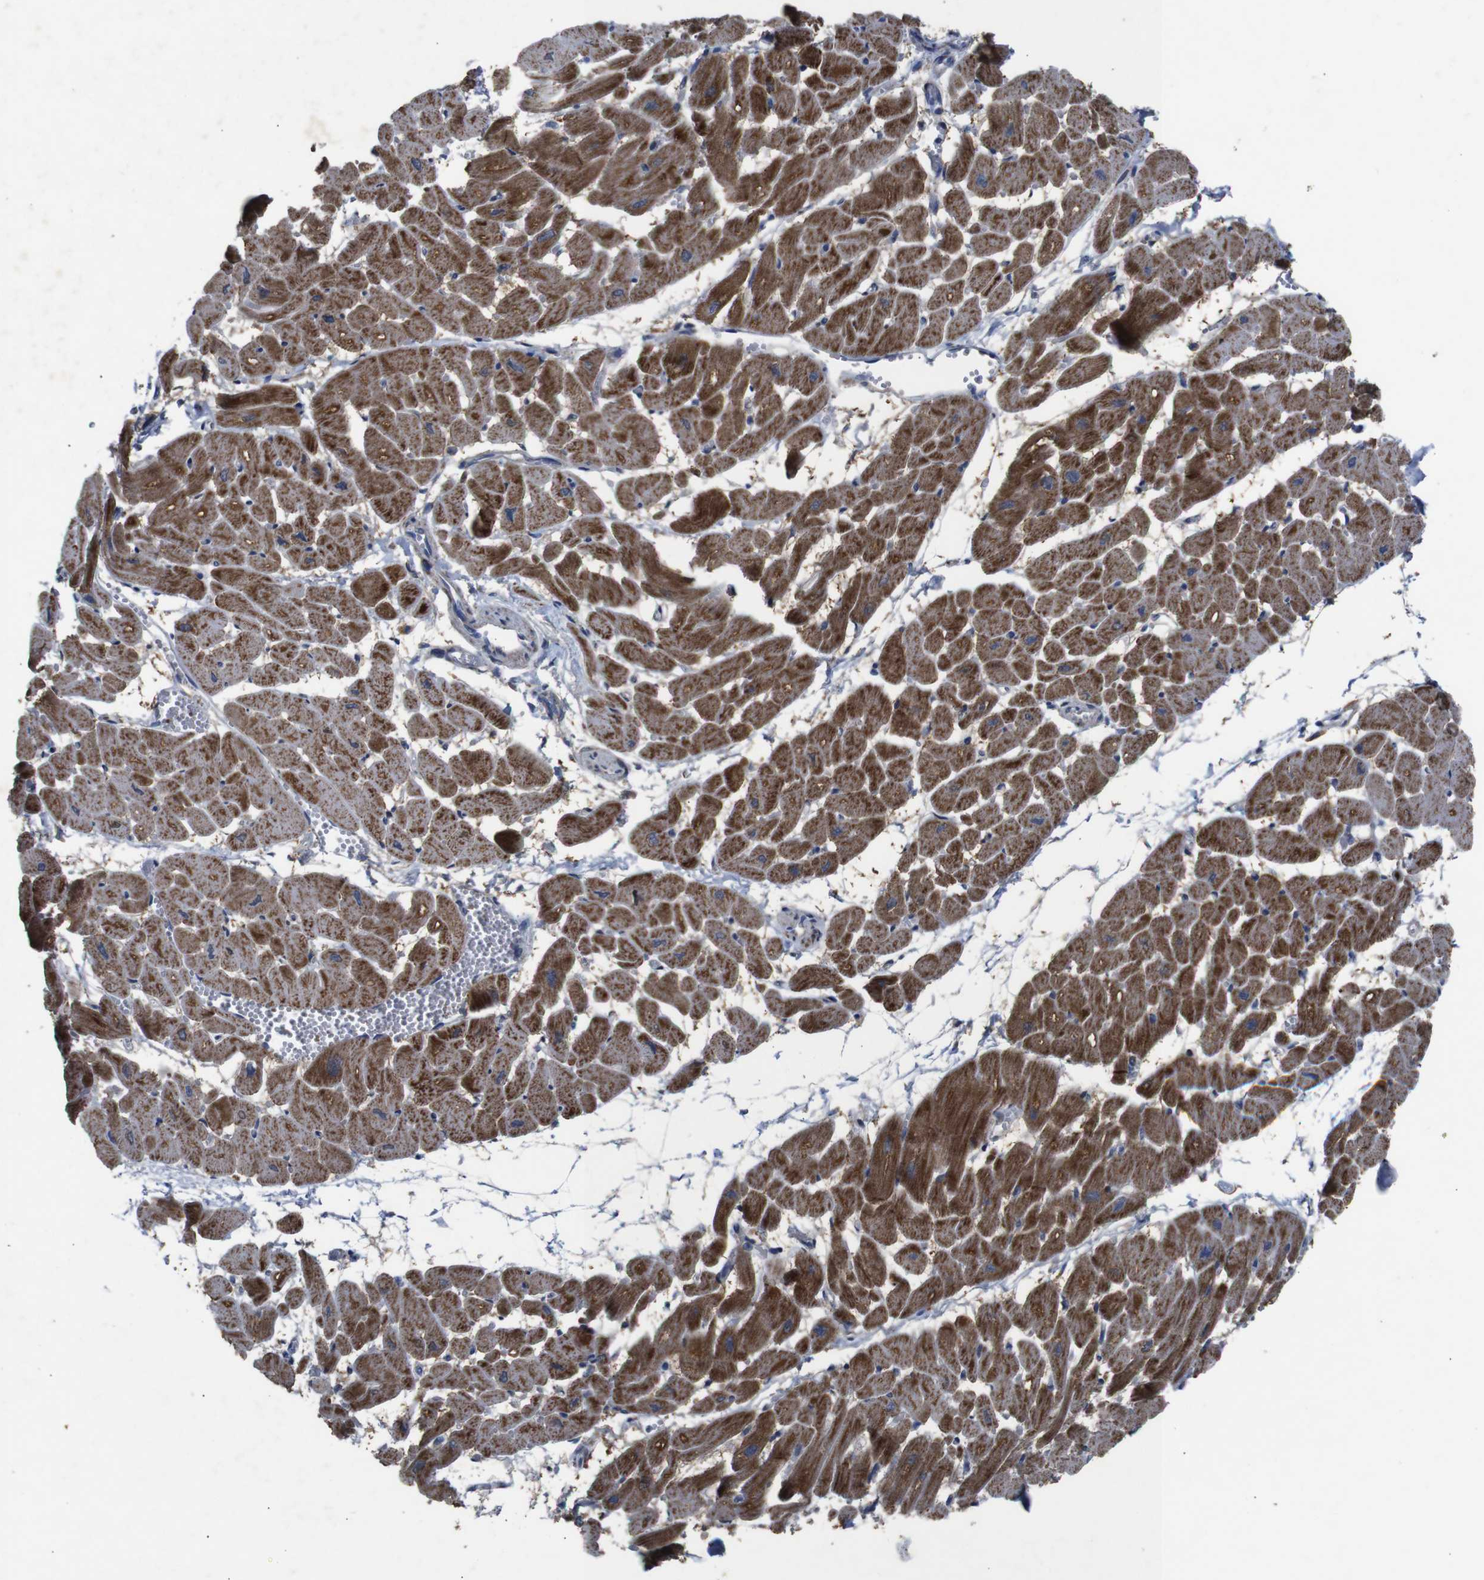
{"staining": {"intensity": "moderate", "quantity": ">75%", "location": "cytoplasmic/membranous"}, "tissue": "heart muscle", "cell_type": "Cardiomyocytes", "image_type": "normal", "snomed": [{"axis": "morphology", "description": "Normal tissue, NOS"}, {"axis": "topography", "description": "Heart"}], "caption": "Heart muscle stained with a protein marker shows moderate staining in cardiomyocytes.", "gene": "CHST10", "patient": {"sex": "male", "age": 45}}